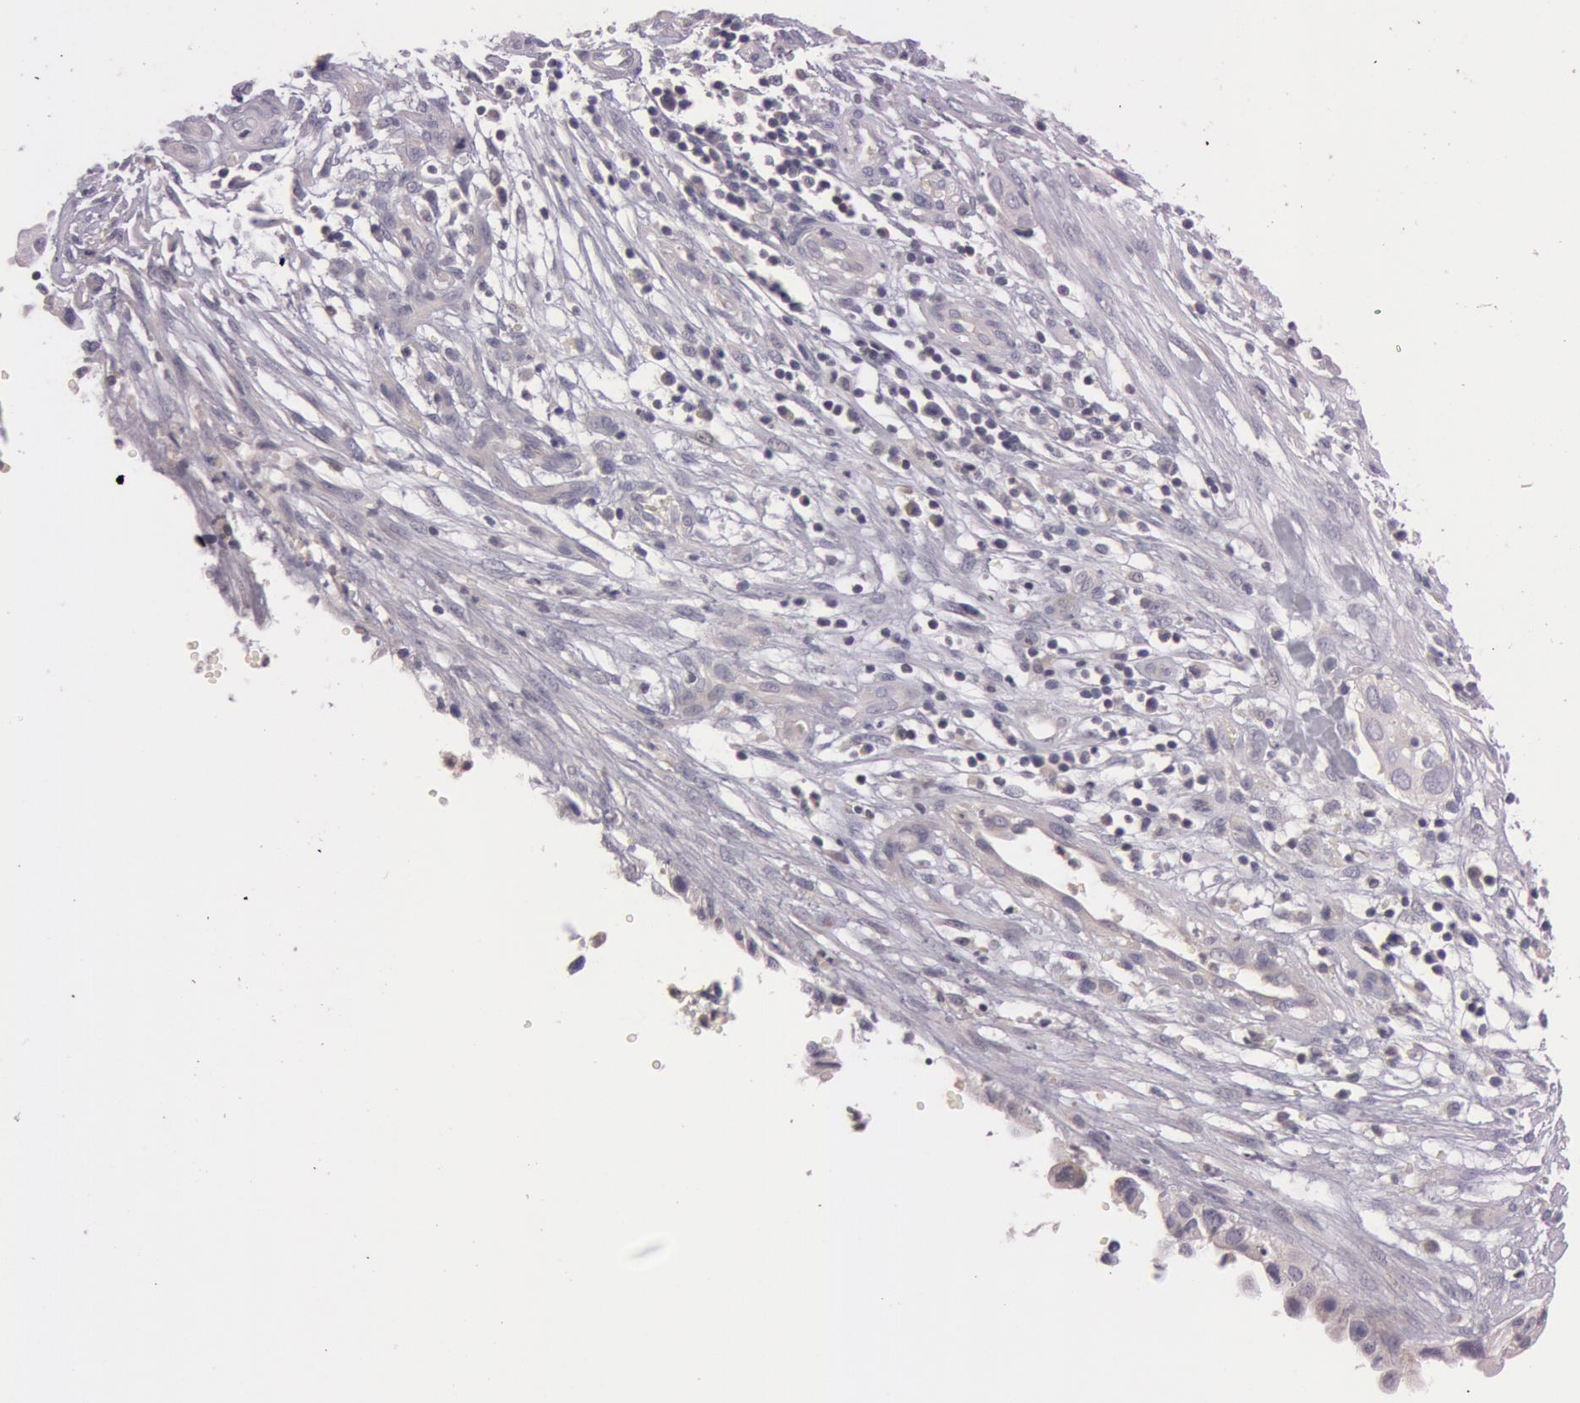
{"staining": {"intensity": "weak", "quantity": "<25%", "location": "cytoplasmic/membranous"}, "tissue": "cervical cancer", "cell_type": "Tumor cells", "image_type": "cancer", "snomed": [{"axis": "morphology", "description": "Normal tissue, NOS"}, {"axis": "morphology", "description": "Squamous cell carcinoma, NOS"}, {"axis": "topography", "description": "Cervix"}], "caption": "The immunohistochemistry photomicrograph has no significant staining in tumor cells of cervical cancer tissue.", "gene": "RALGAPA1", "patient": {"sex": "female", "age": 45}}